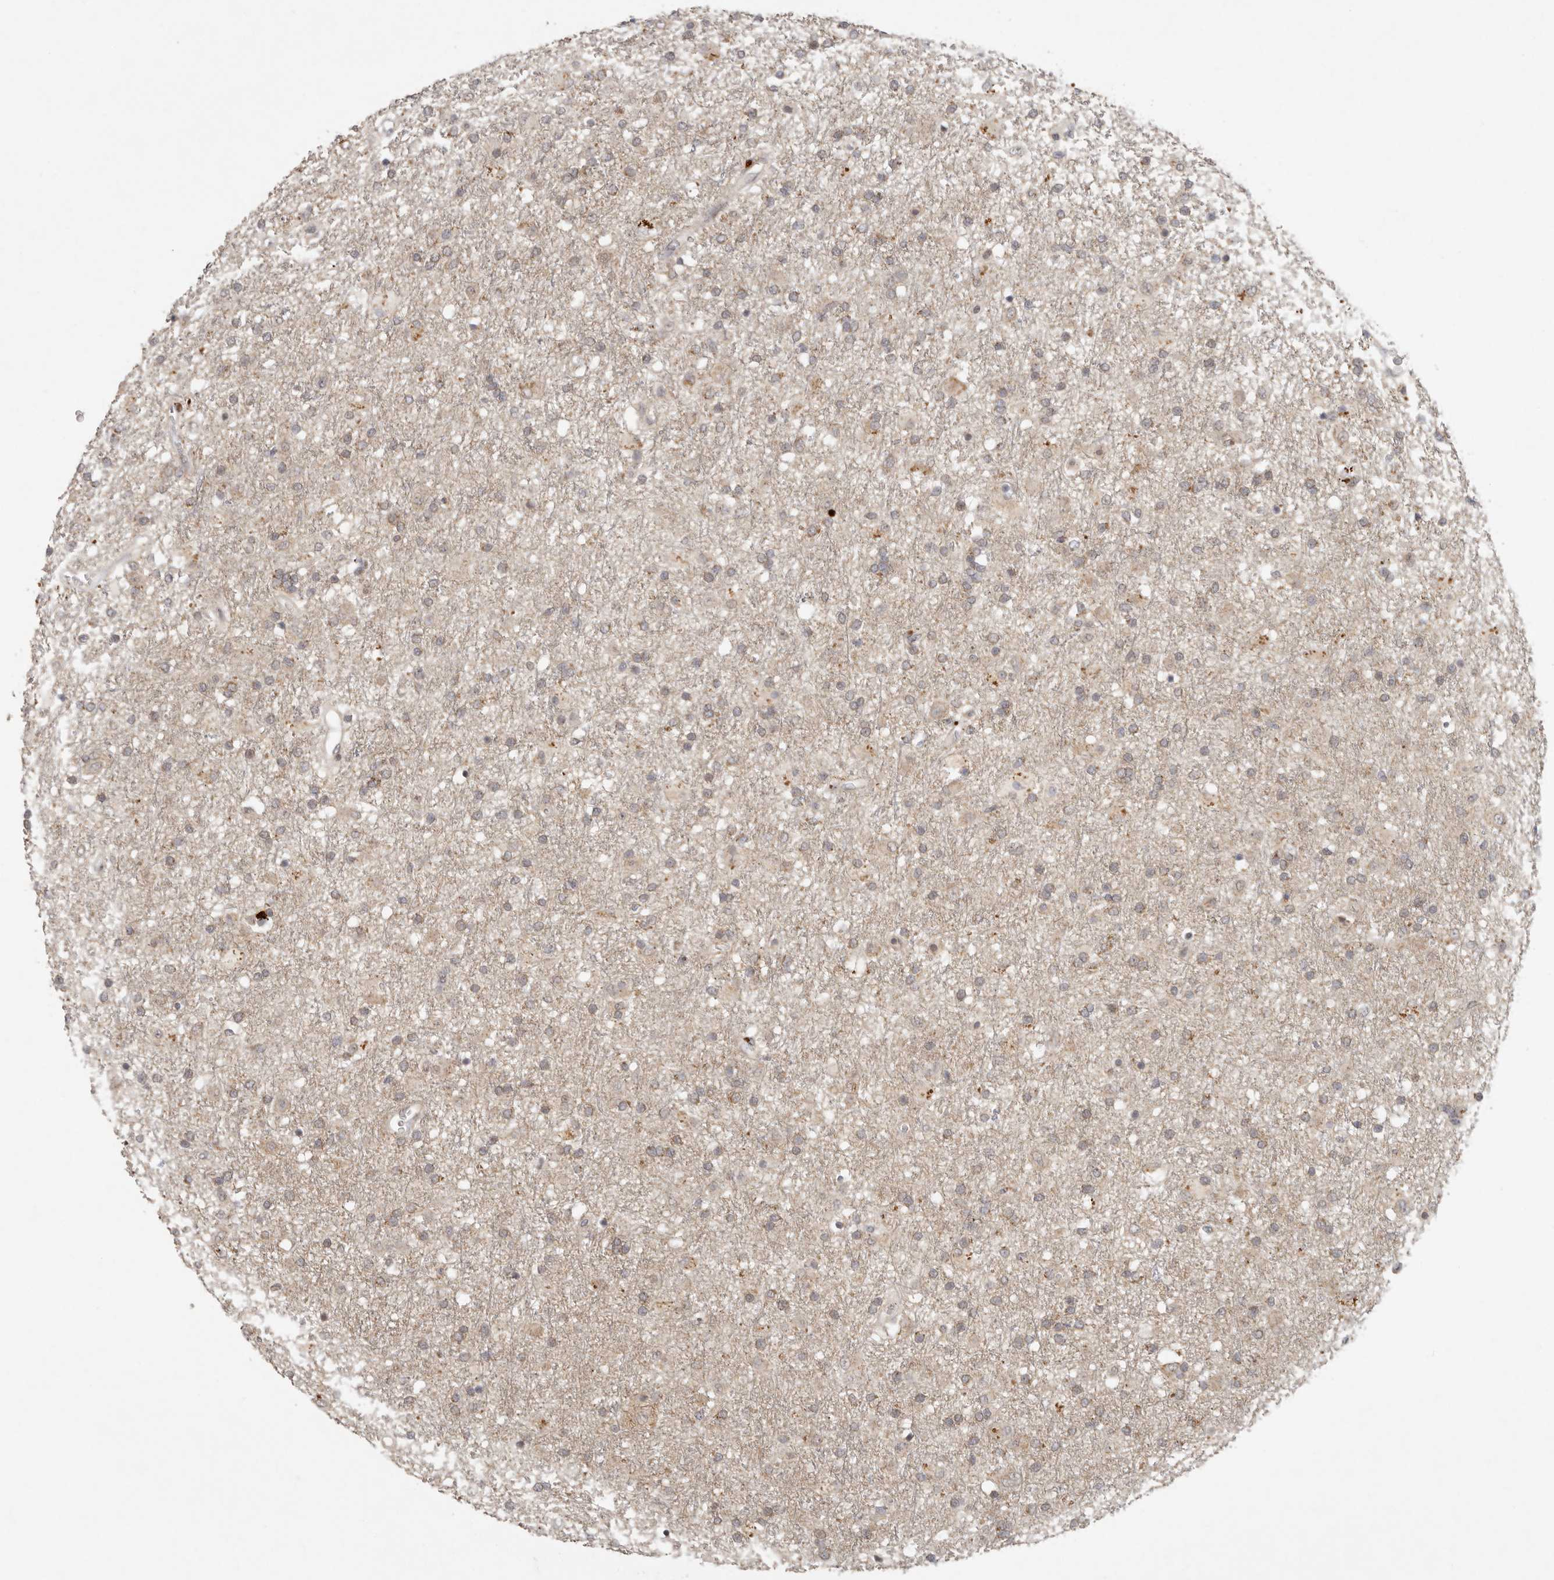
{"staining": {"intensity": "weak", "quantity": ">75%", "location": "cytoplasmic/membranous"}, "tissue": "glioma", "cell_type": "Tumor cells", "image_type": "cancer", "snomed": [{"axis": "morphology", "description": "Glioma, malignant, Low grade"}, {"axis": "topography", "description": "Brain"}], "caption": "Glioma stained for a protein displays weak cytoplasmic/membranous positivity in tumor cells. (DAB (3,3'-diaminobenzidine) = brown stain, brightfield microscopy at high magnification).", "gene": "LRRC75A", "patient": {"sex": "male", "age": 65}}